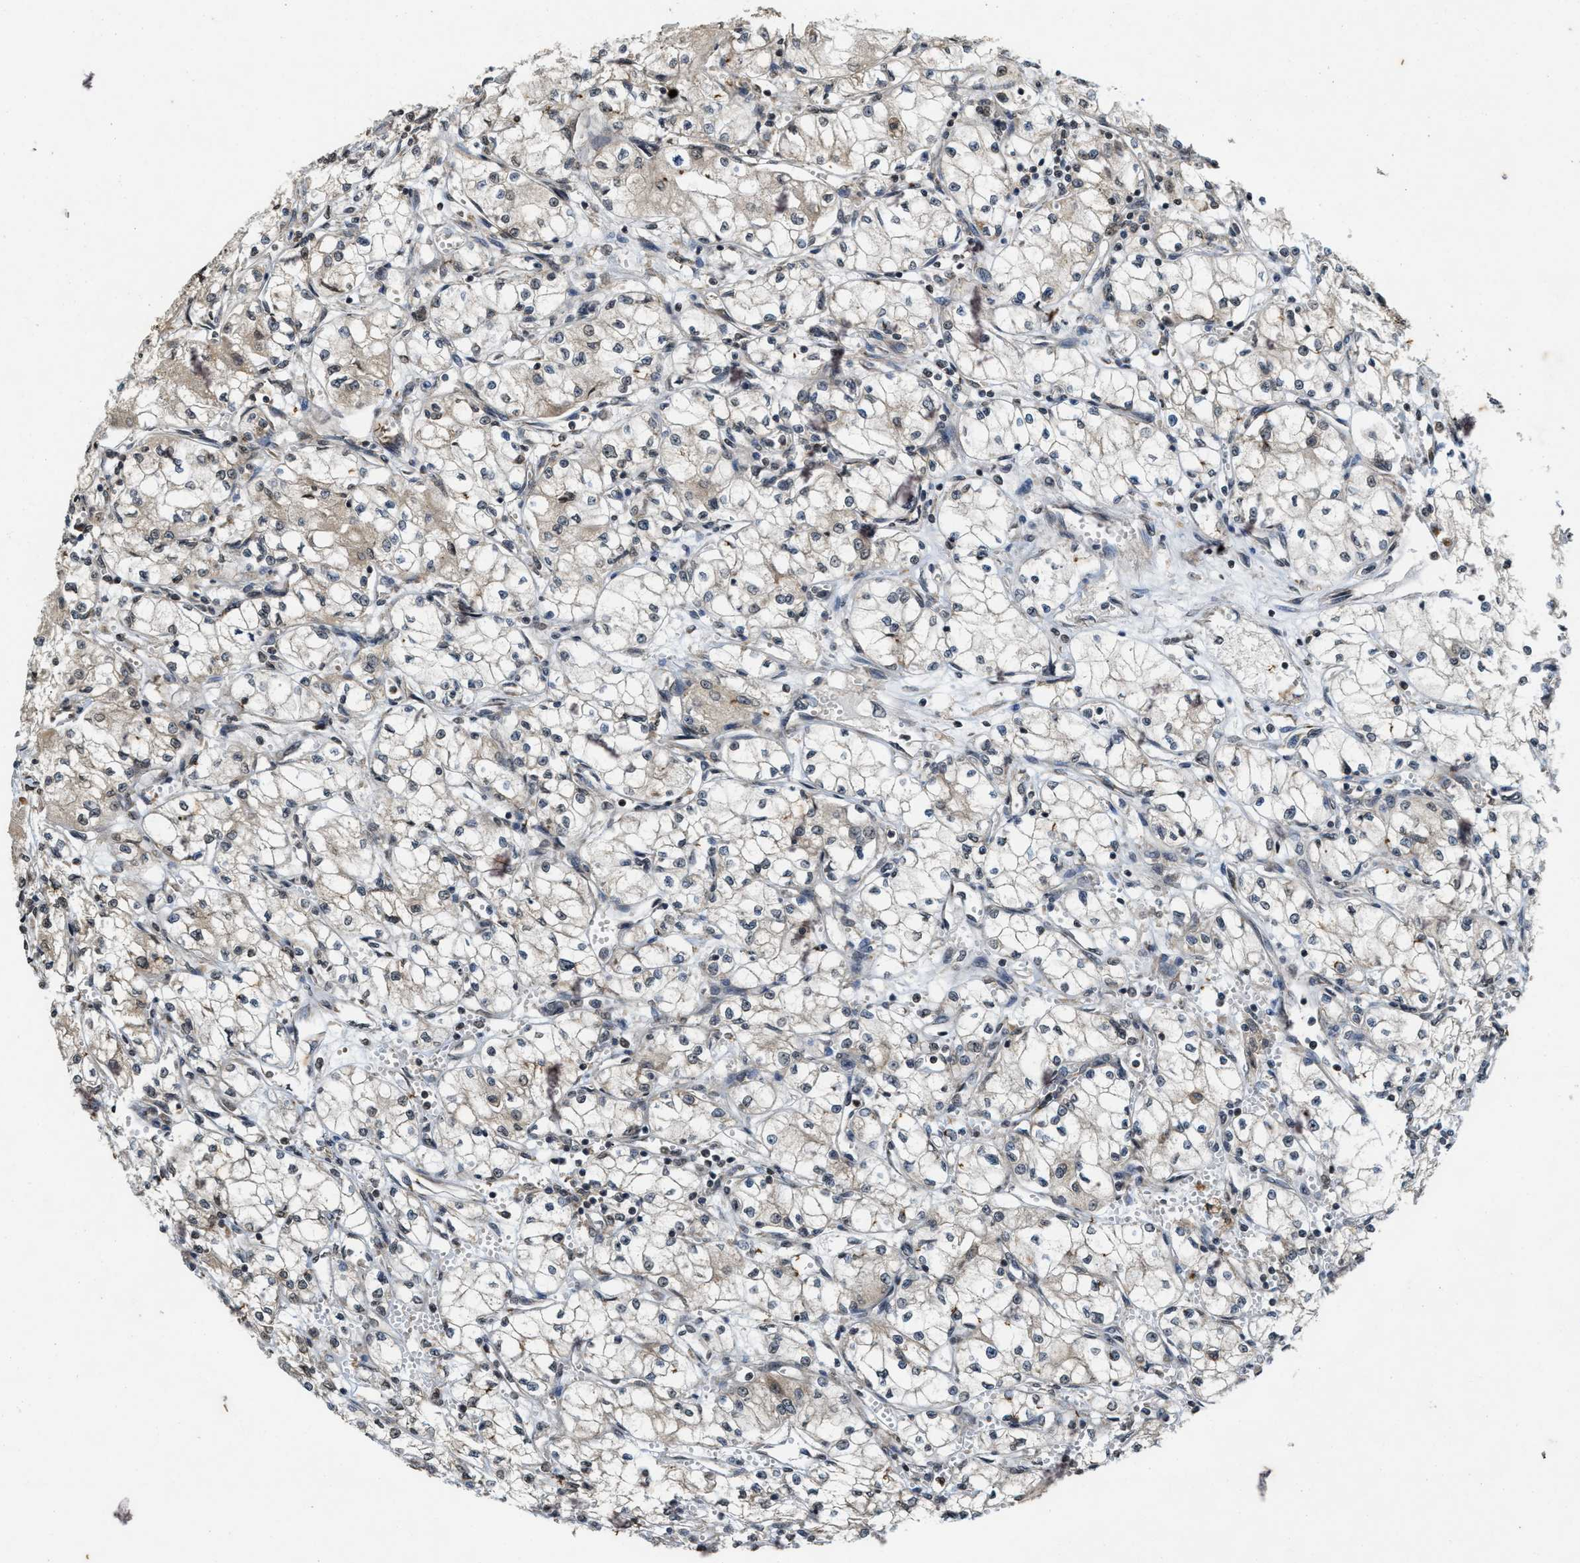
{"staining": {"intensity": "weak", "quantity": "<25%", "location": "cytoplasmic/membranous"}, "tissue": "renal cancer", "cell_type": "Tumor cells", "image_type": "cancer", "snomed": [{"axis": "morphology", "description": "Normal tissue, NOS"}, {"axis": "morphology", "description": "Adenocarcinoma, NOS"}, {"axis": "topography", "description": "Kidney"}], "caption": "An IHC image of renal adenocarcinoma is shown. There is no staining in tumor cells of renal adenocarcinoma. Brightfield microscopy of IHC stained with DAB (3,3'-diaminobenzidine) (brown) and hematoxylin (blue), captured at high magnification.", "gene": "KIF21A", "patient": {"sex": "male", "age": 59}}